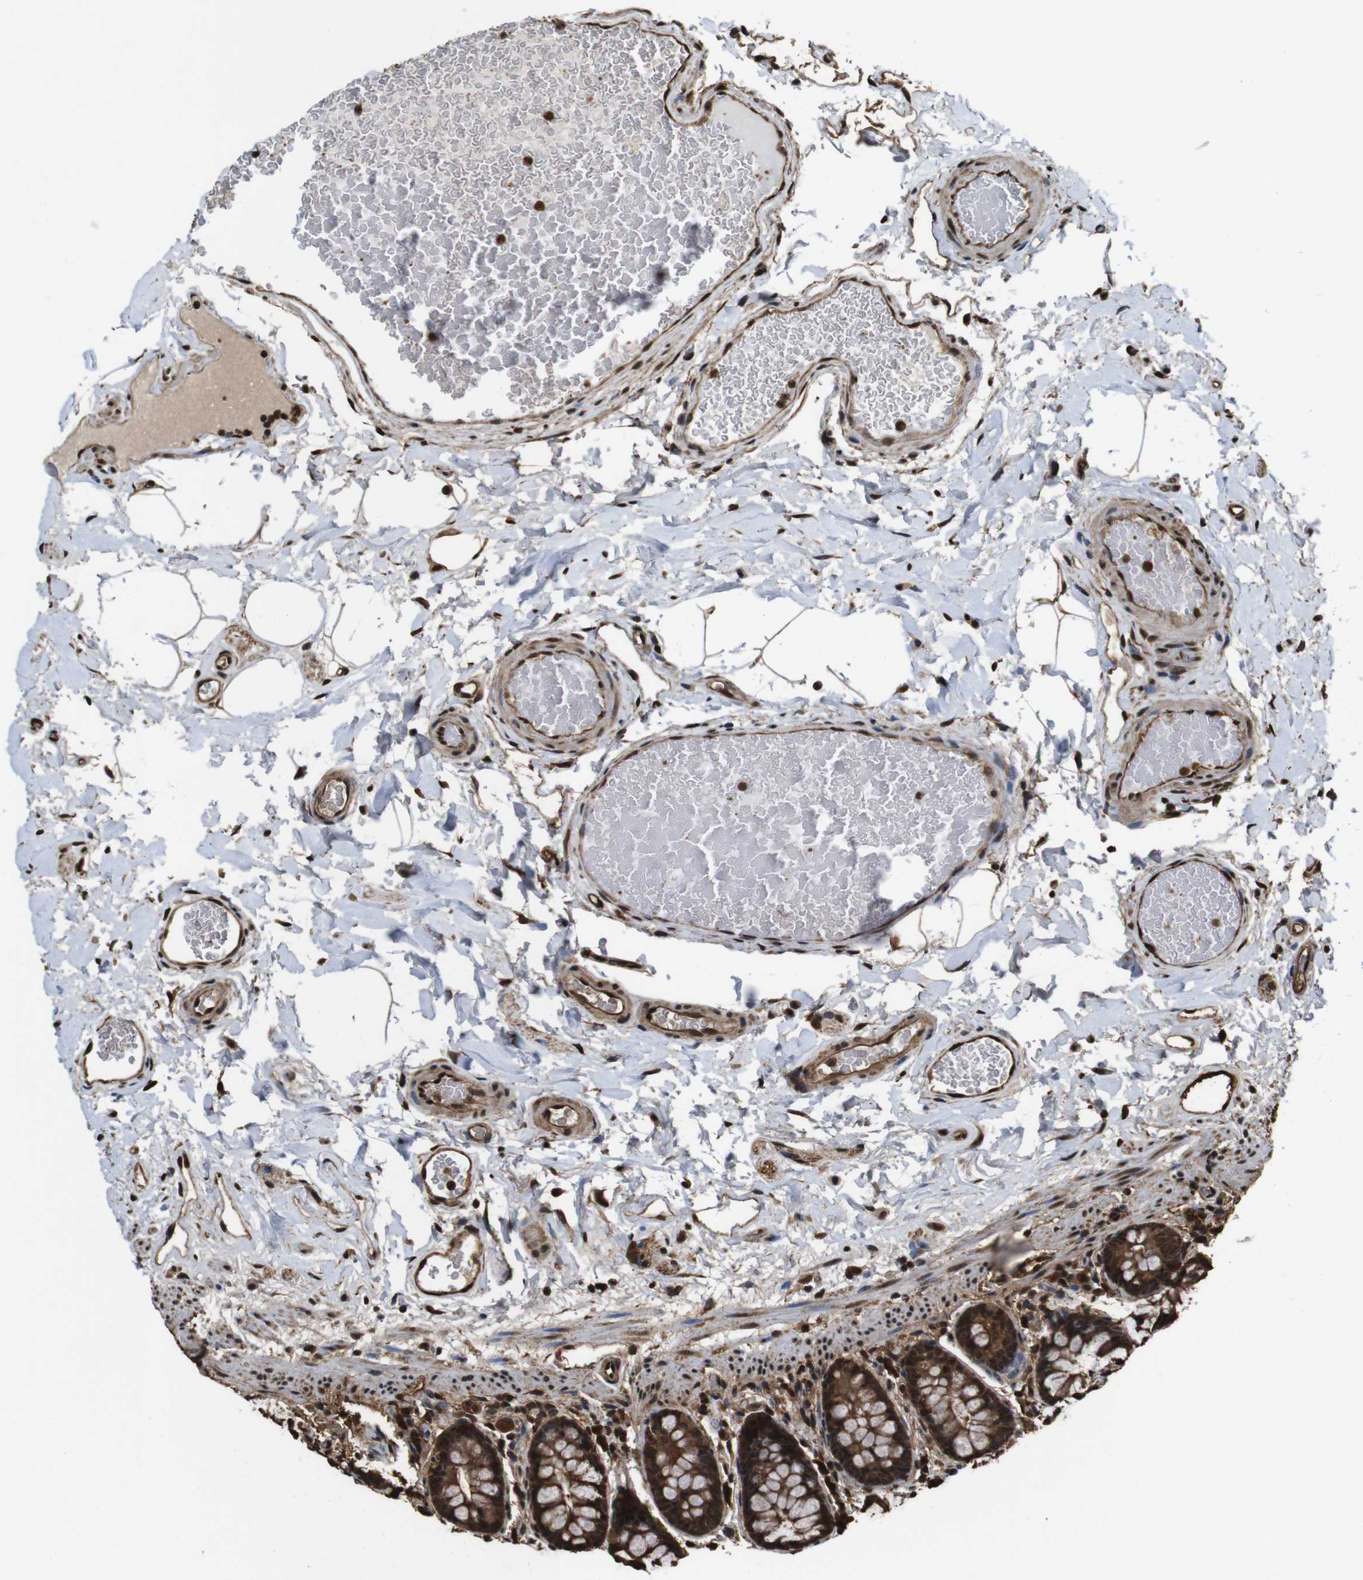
{"staining": {"intensity": "strong", "quantity": ">75%", "location": "cytoplasmic/membranous,nuclear"}, "tissue": "colon", "cell_type": "Endothelial cells", "image_type": "normal", "snomed": [{"axis": "morphology", "description": "Normal tissue, NOS"}, {"axis": "topography", "description": "Colon"}], "caption": "Colon stained for a protein displays strong cytoplasmic/membranous,nuclear positivity in endothelial cells. The protein of interest is stained brown, and the nuclei are stained in blue (DAB IHC with brightfield microscopy, high magnification).", "gene": "VCP", "patient": {"sex": "female", "age": 80}}